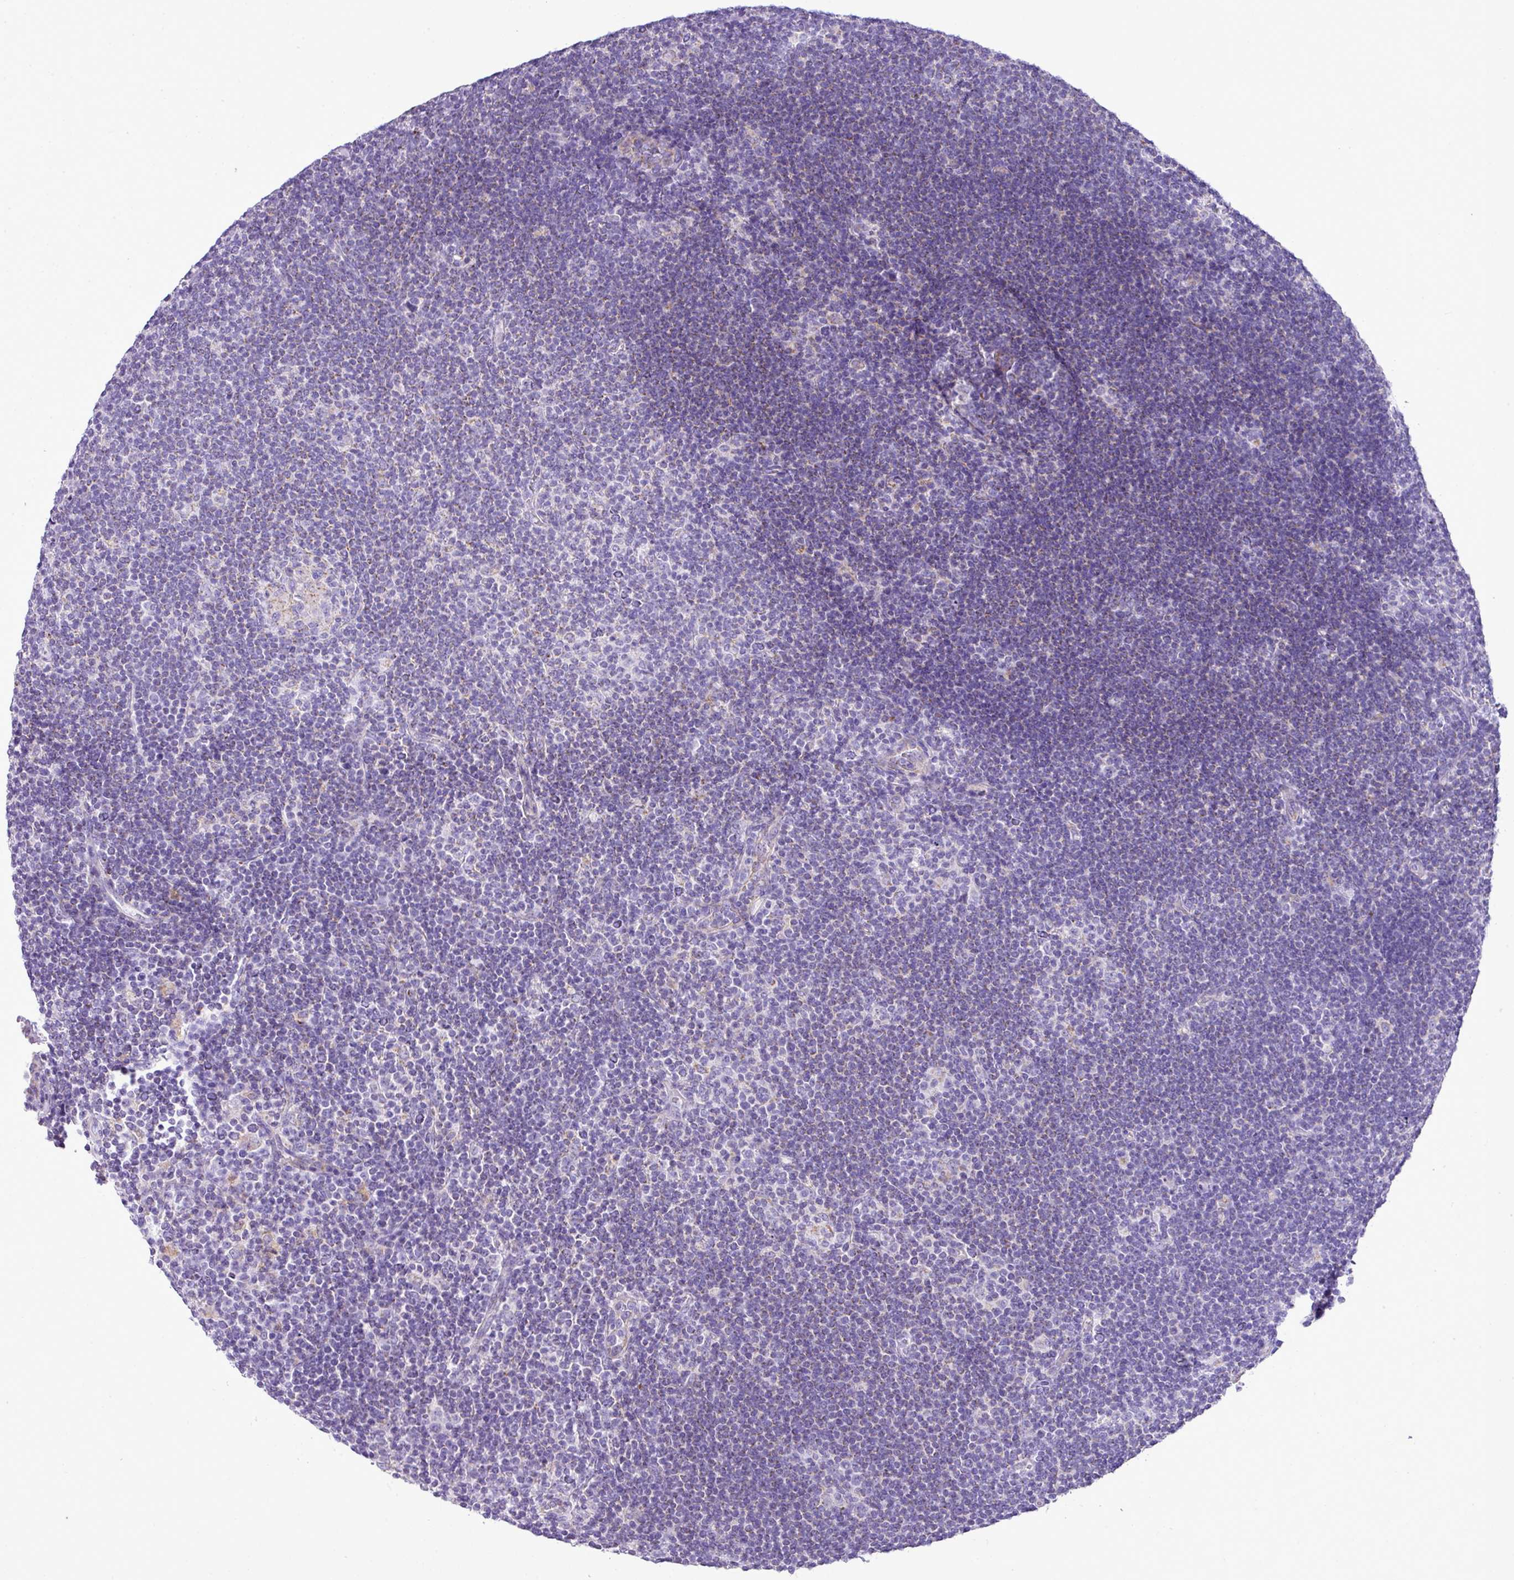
{"staining": {"intensity": "negative", "quantity": "none", "location": "none"}, "tissue": "lymphoma", "cell_type": "Tumor cells", "image_type": "cancer", "snomed": [{"axis": "morphology", "description": "Hodgkin's disease, NOS"}, {"axis": "topography", "description": "Lymph node"}], "caption": "Hodgkin's disease was stained to show a protein in brown. There is no significant positivity in tumor cells.", "gene": "PGAP4", "patient": {"sex": "female", "age": 57}}